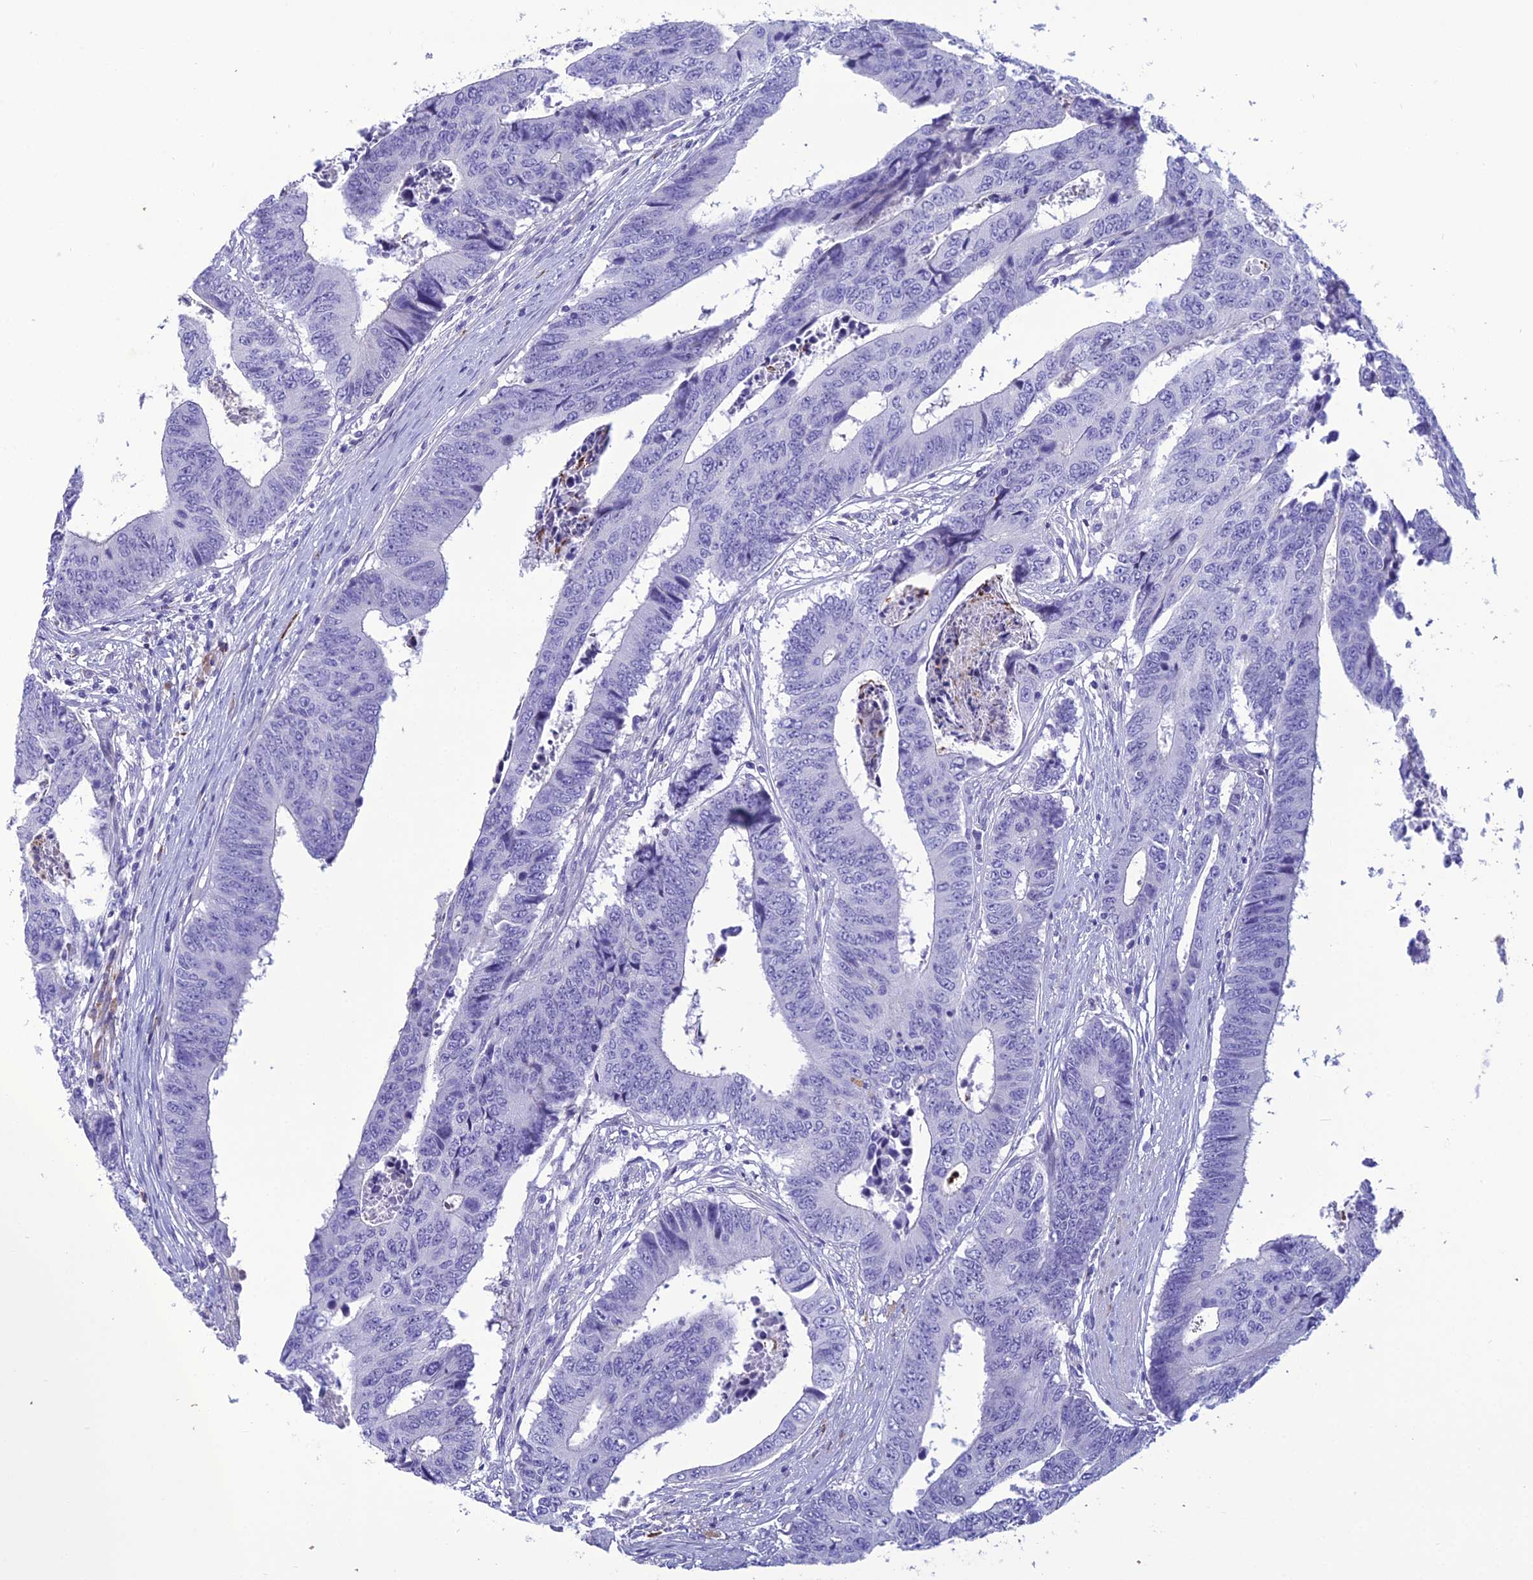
{"staining": {"intensity": "negative", "quantity": "none", "location": "none"}, "tissue": "colorectal cancer", "cell_type": "Tumor cells", "image_type": "cancer", "snomed": [{"axis": "morphology", "description": "Adenocarcinoma, NOS"}, {"axis": "topography", "description": "Rectum"}], "caption": "High power microscopy photomicrograph of an immunohistochemistry (IHC) histopathology image of colorectal cancer (adenocarcinoma), revealing no significant expression in tumor cells.", "gene": "CRB2", "patient": {"sex": "male", "age": 84}}